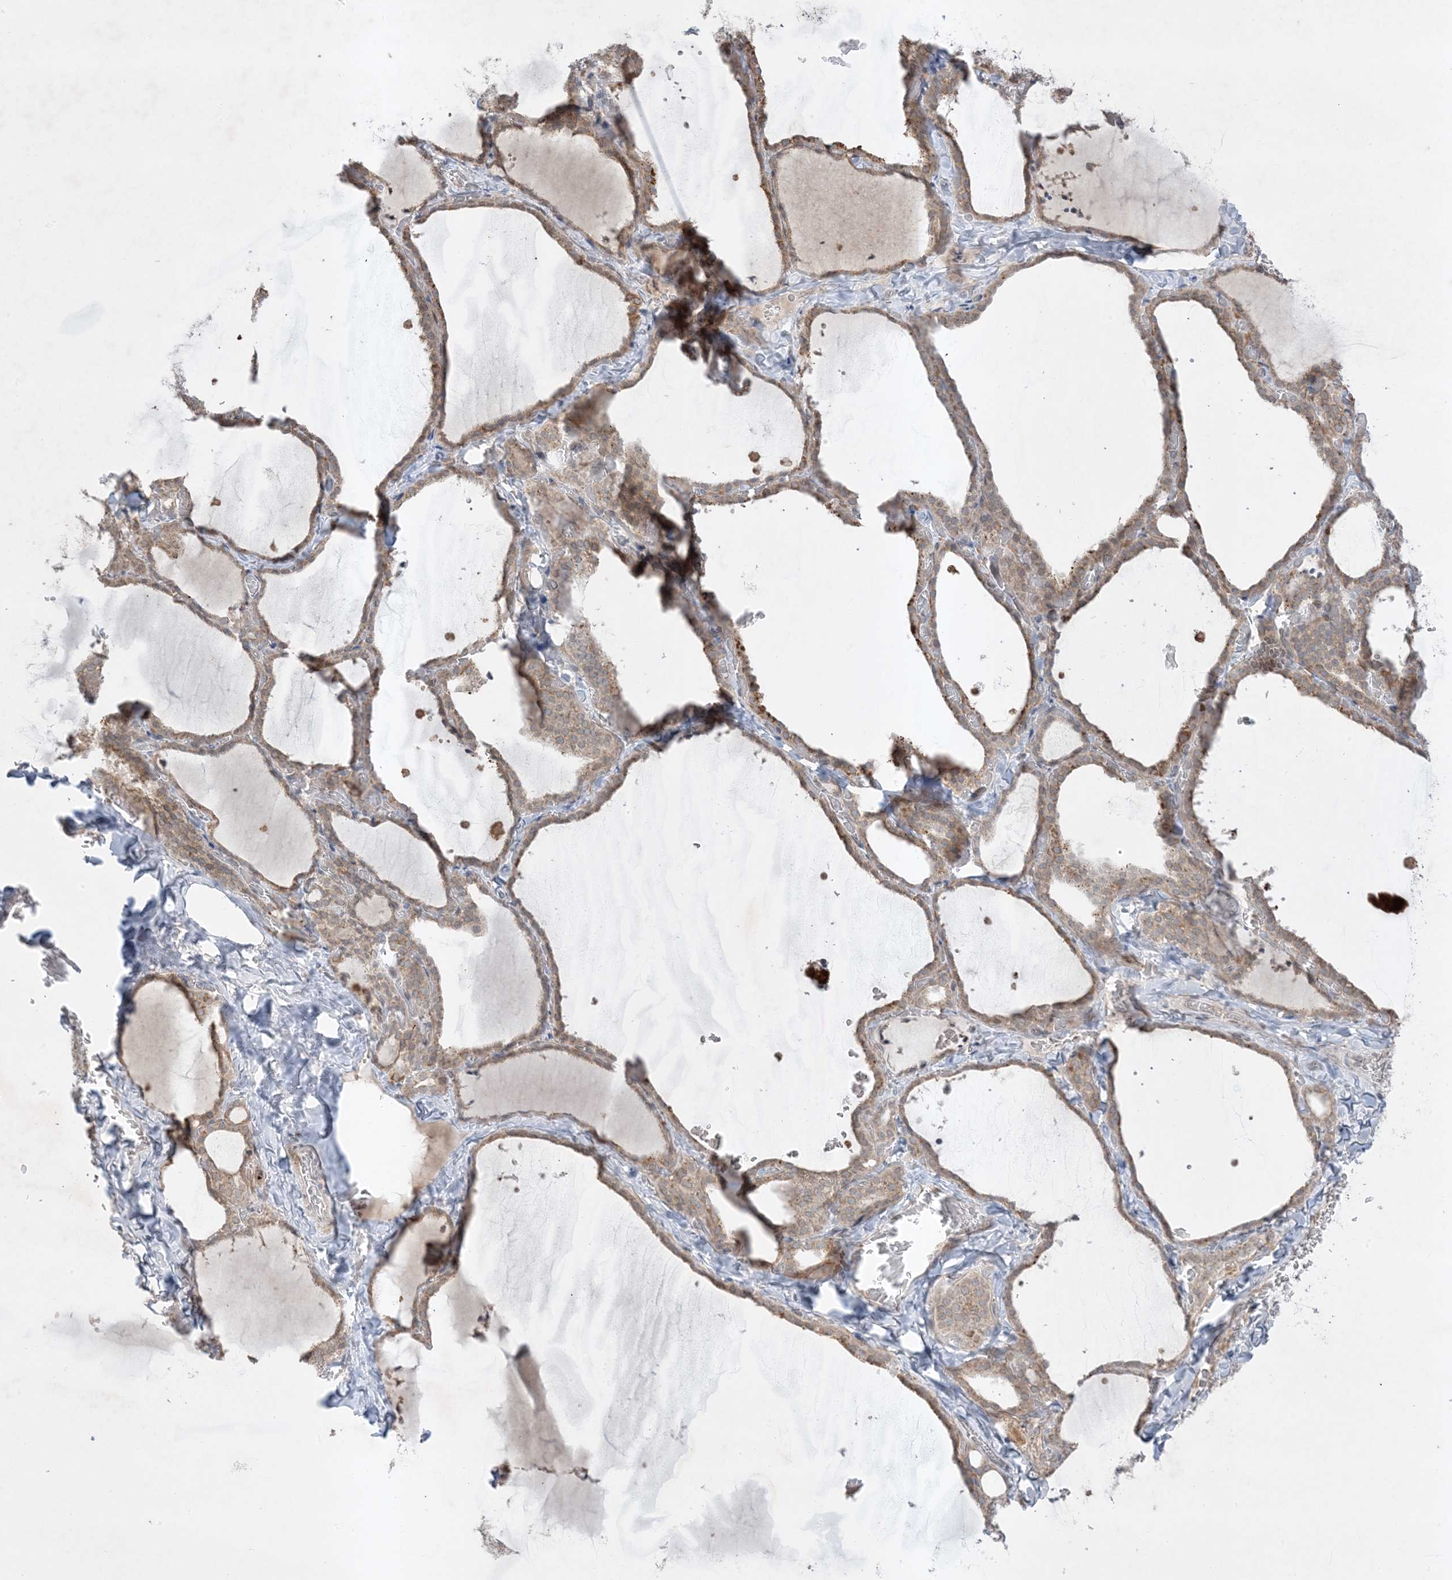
{"staining": {"intensity": "moderate", "quantity": ">75%", "location": "cytoplasmic/membranous"}, "tissue": "thyroid gland", "cell_type": "Glandular cells", "image_type": "normal", "snomed": [{"axis": "morphology", "description": "Normal tissue, NOS"}, {"axis": "topography", "description": "Thyroid gland"}], "caption": "Glandular cells demonstrate moderate cytoplasmic/membranous expression in approximately >75% of cells in benign thyroid gland.", "gene": "FNDC1", "patient": {"sex": "female", "age": 22}}